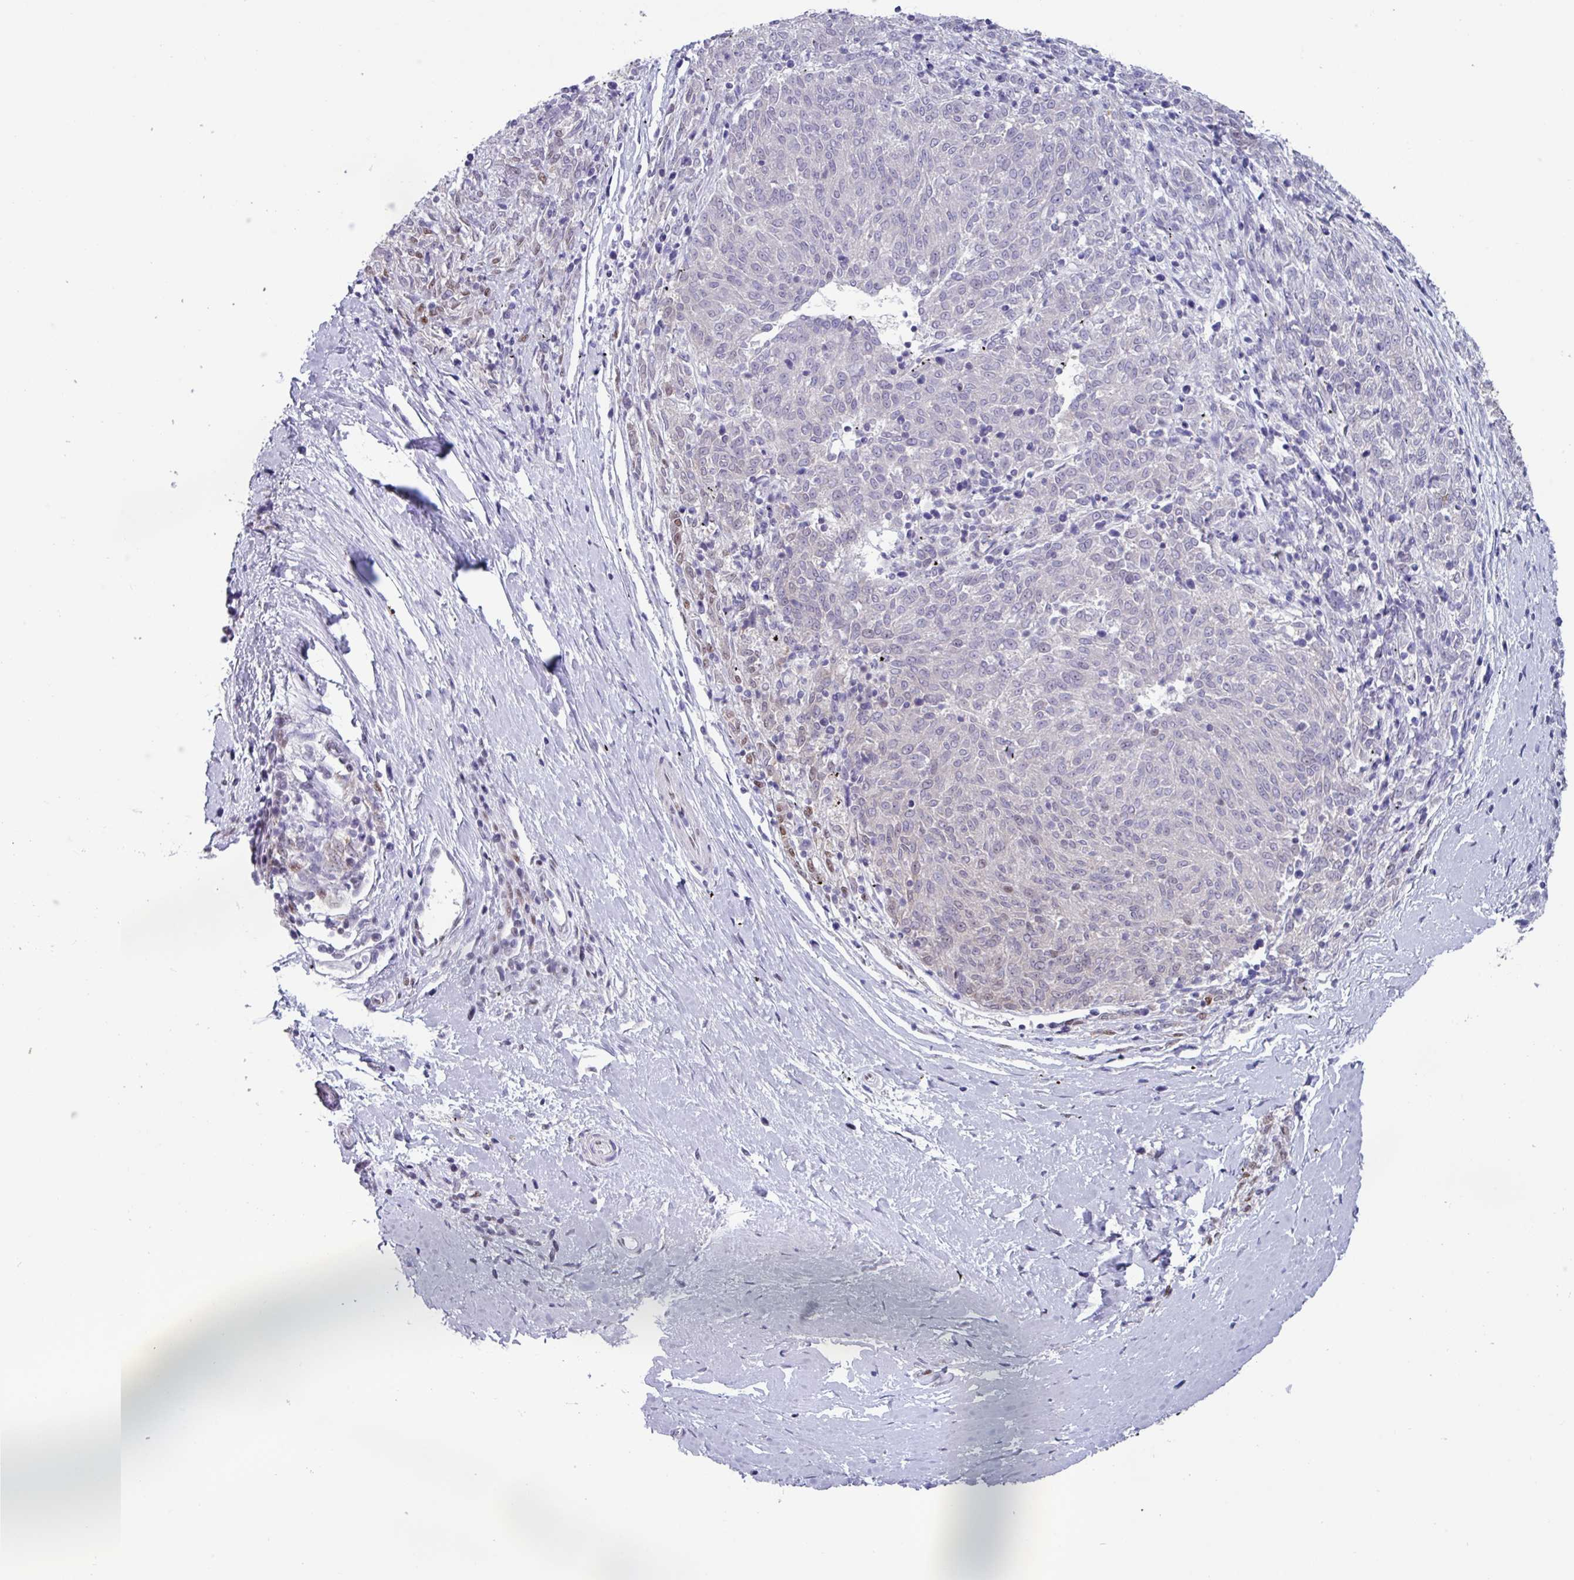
{"staining": {"intensity": "weak", "quantity": "<25%", "location": "nuclear"}, "tissue": "melanoma", "cell_type": "Tumor cells", "image_type": "cancer", "snomed": [{"axis": "morphology", "description": "Malignant melanoma, NOS"}, {"axis": "topography", "description": "Skin"}], "caption": "There is no significant expression in tumor cells of malignant melanoma.", "gene": "PUF60", "patient": {"sex": "female", "age": 72}}